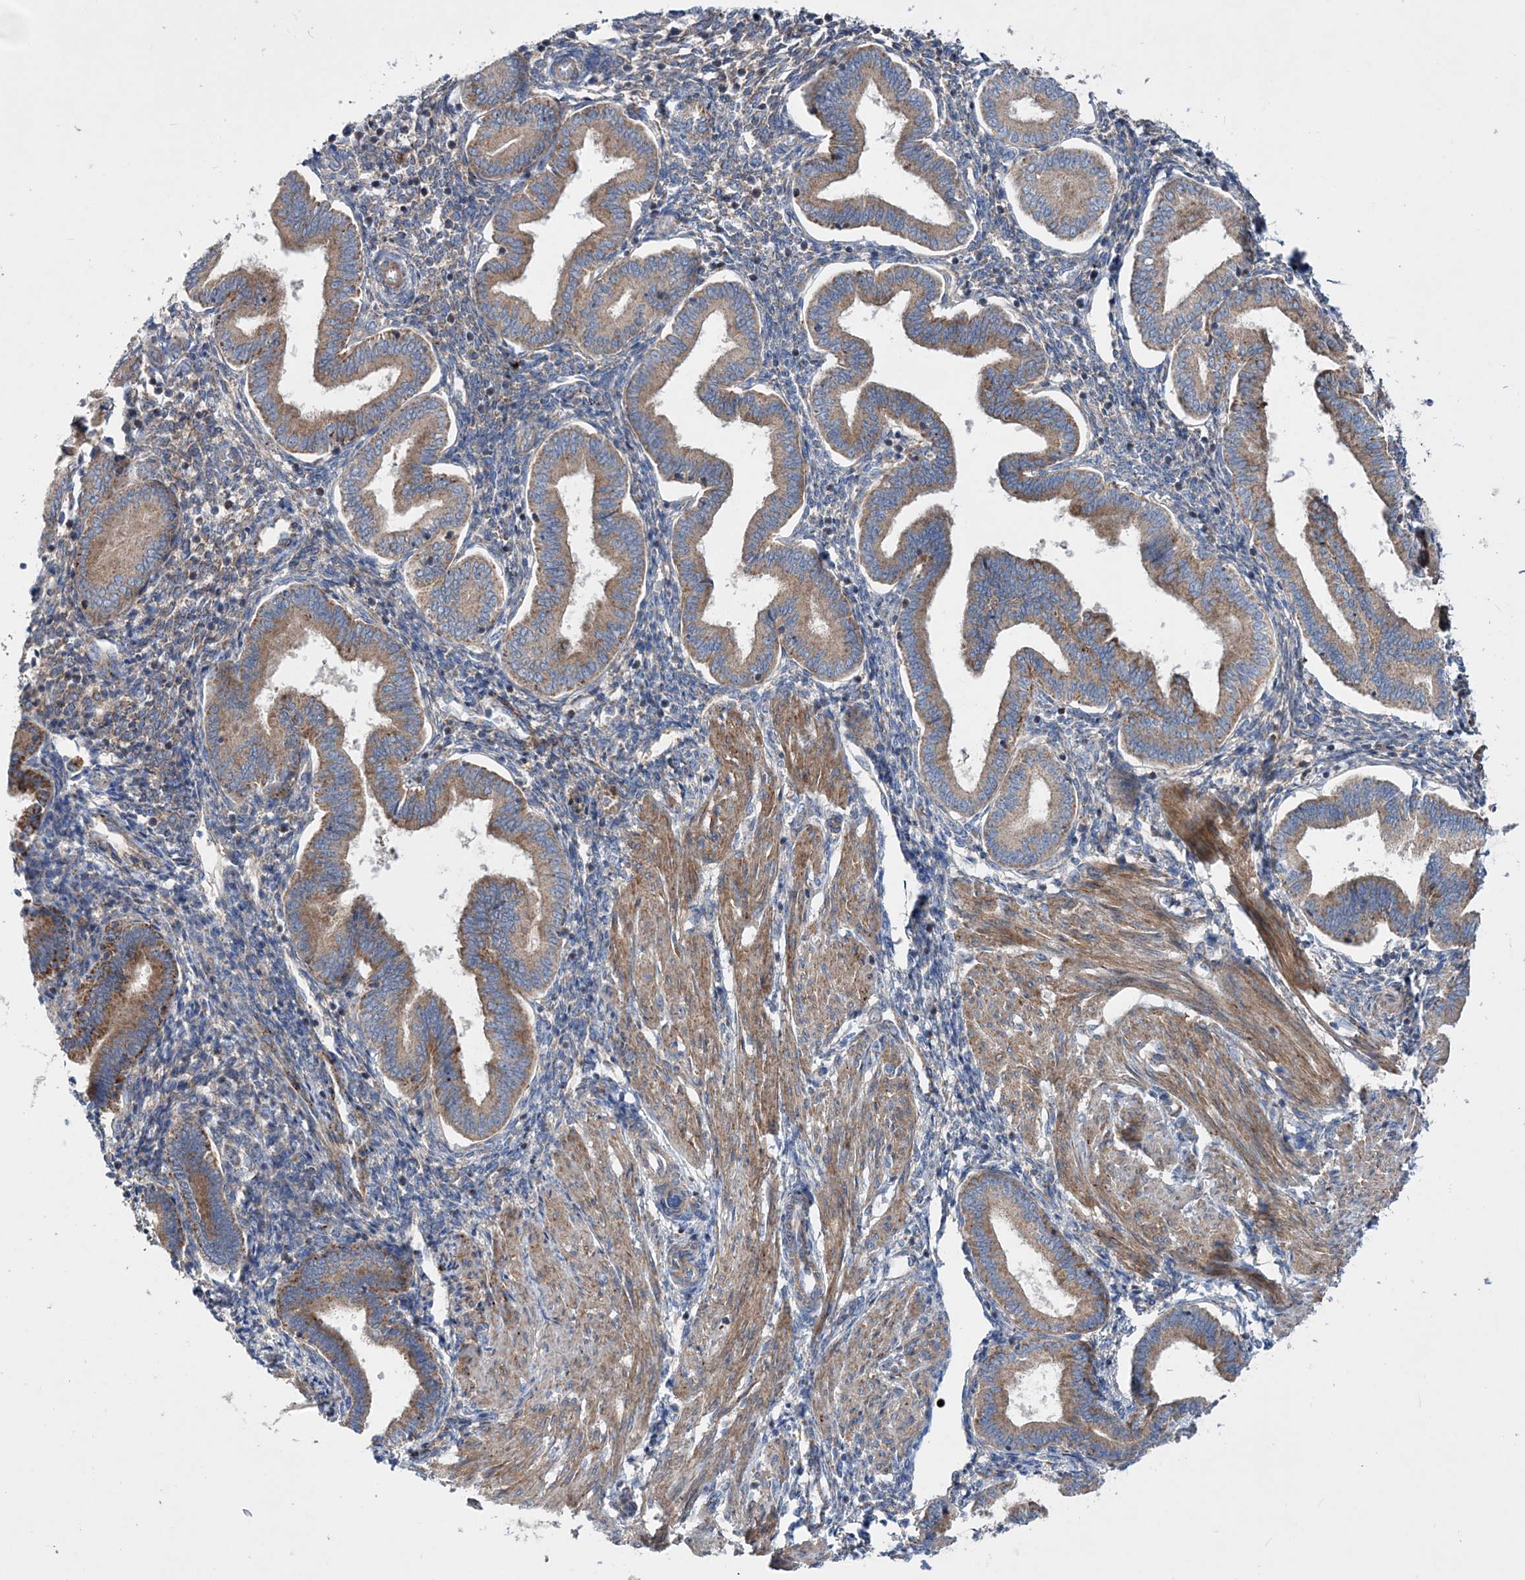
{"staining": {"intensity": "weak", "quantity": "<25%", "location": "cytoplasmic/membranous"}, "tissue": "endometrium", "cell_type": "Cells in endometrial stroma", "image_type": "normal", "snomed": [{"axis": "morphology", "description": "Normal tissue, NOS"}, {"axis": "topography", "description": "Endometrium"}], "caption": "A histopathology image of endometrium stained for a protein shows no brown staining in cells in endometrial stroma.", "gene": "NGLY1", "patient": {"sex": "female", "age": 53}}